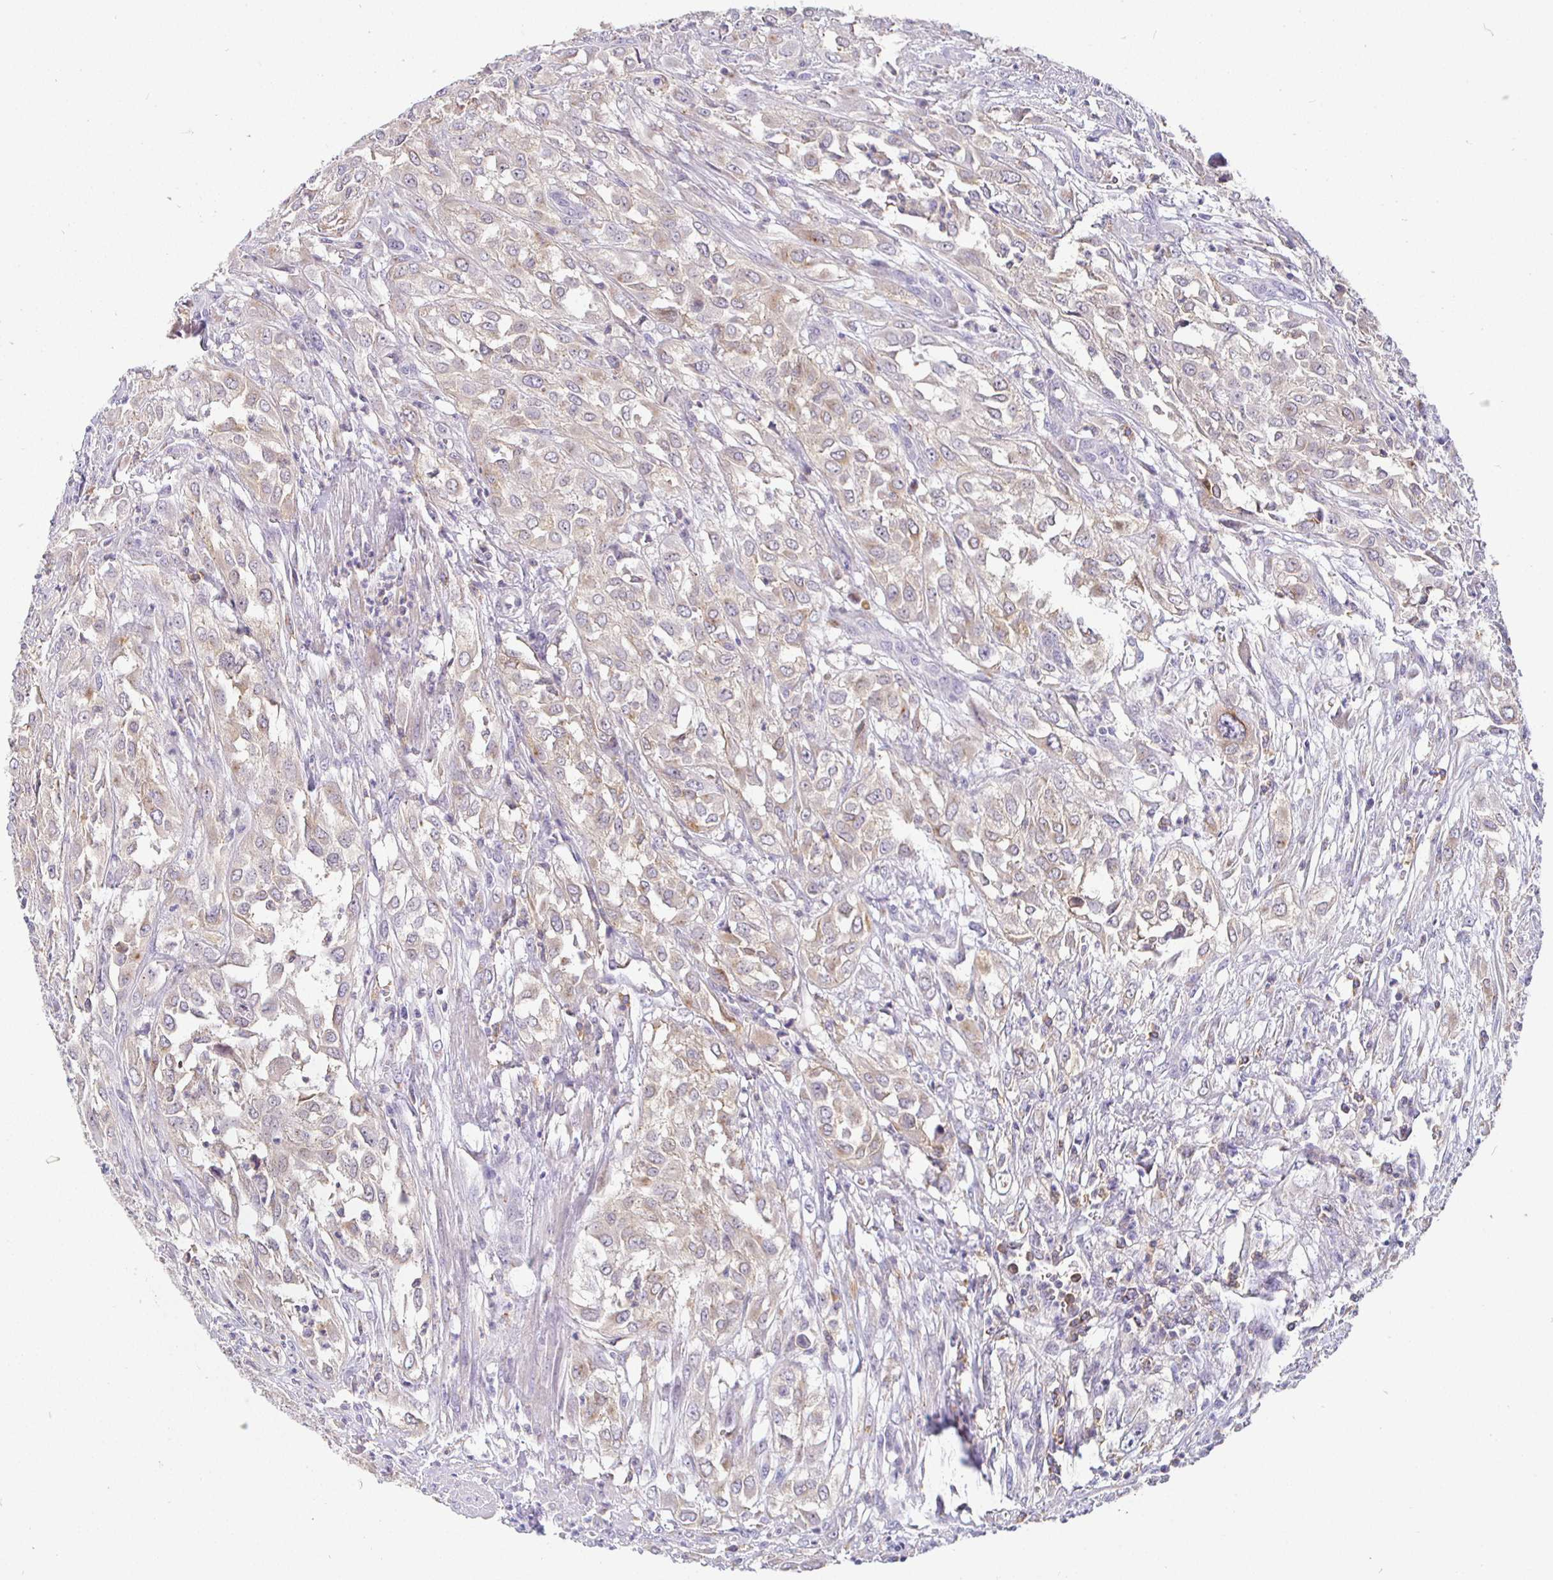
{"staining": {"intensity": "weak", "quantity": "25%-75%", "location": "cytoplasmic/membranous"}, "tissue": "urothelial cancer", "cell_type": "Tumor cells", "image_type": "cancer", "snomed": [{"axis": "morphology", "description": "Urothelial carcinoma, High grade"}, {"axis": "topography", "description": "Urinary bladder"}], "caption": "Urothelial cancer stained with DAB immunohistochemistry (IHC) displays low levels of weak cytoplasmic/membranous staining in about 25%-75% of tumor cells.", "gene": "SIRPA", "patient": {"sex": "male", "age": 67}}